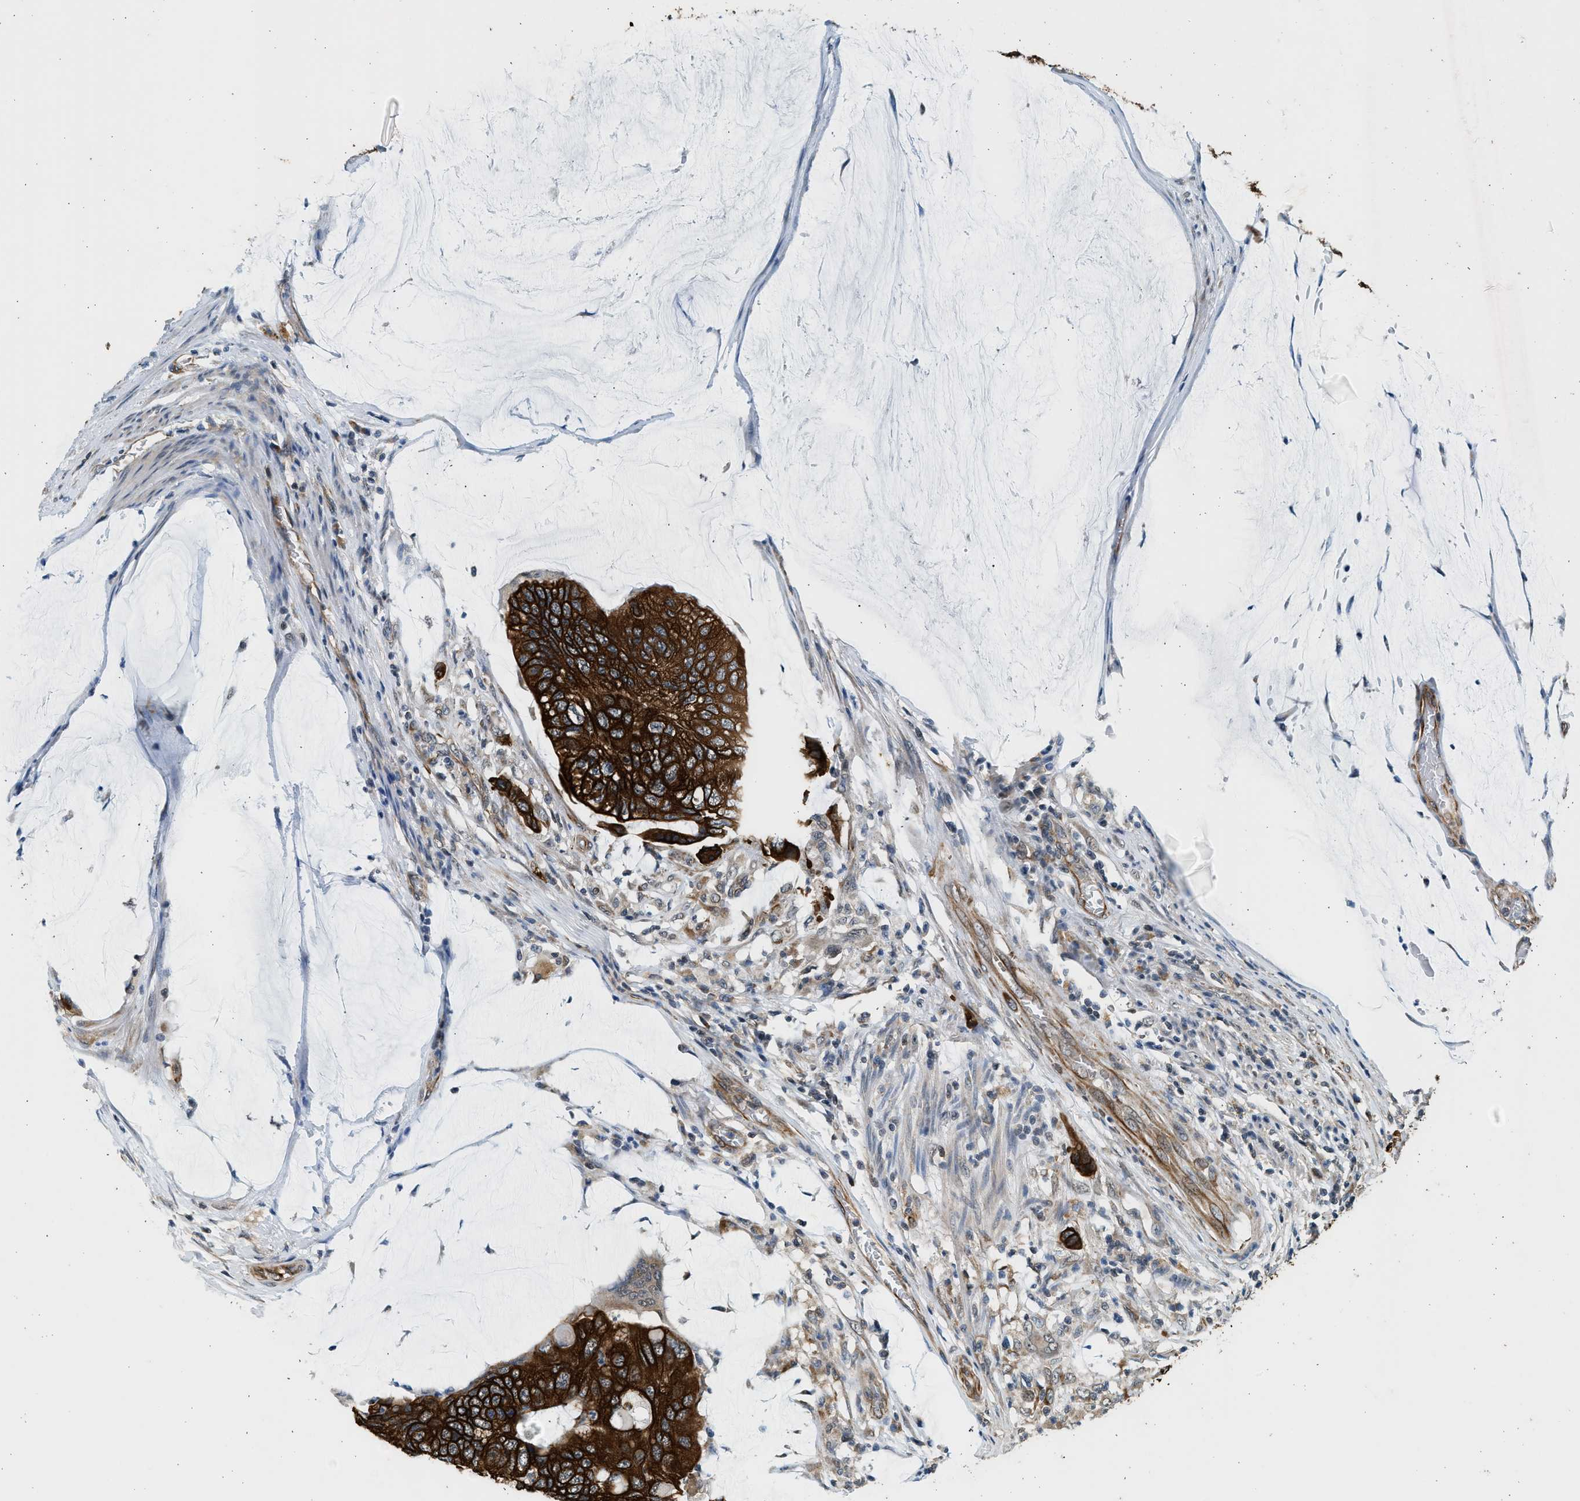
{"staining": {"intensity": "strong", "quantity": ">75%", "location": "cytoplasmic/membranous"}, "tissue": "colorectal cancer", "cell_type": "Tumor cells", "image_type": "cancer", "snomed": [{"axis": "morphology", "description": "Normal tissue, NOS"}, {"axis": "morphology", "description": "Adenocarcinoma, NOS"}, {"axis": "topography", "description": "Rectum"}], "caption": "Protein expression analysis of human colorectal cancer (adenocarcinoma) reveals strong cytoplasmic/membranous staining in approximately >75% of tumor cells. The protein is shown in brown color, while the nuclei are stained blue.", "gene": "PCLO", "patient": {"sex": "male", "age": 92}}